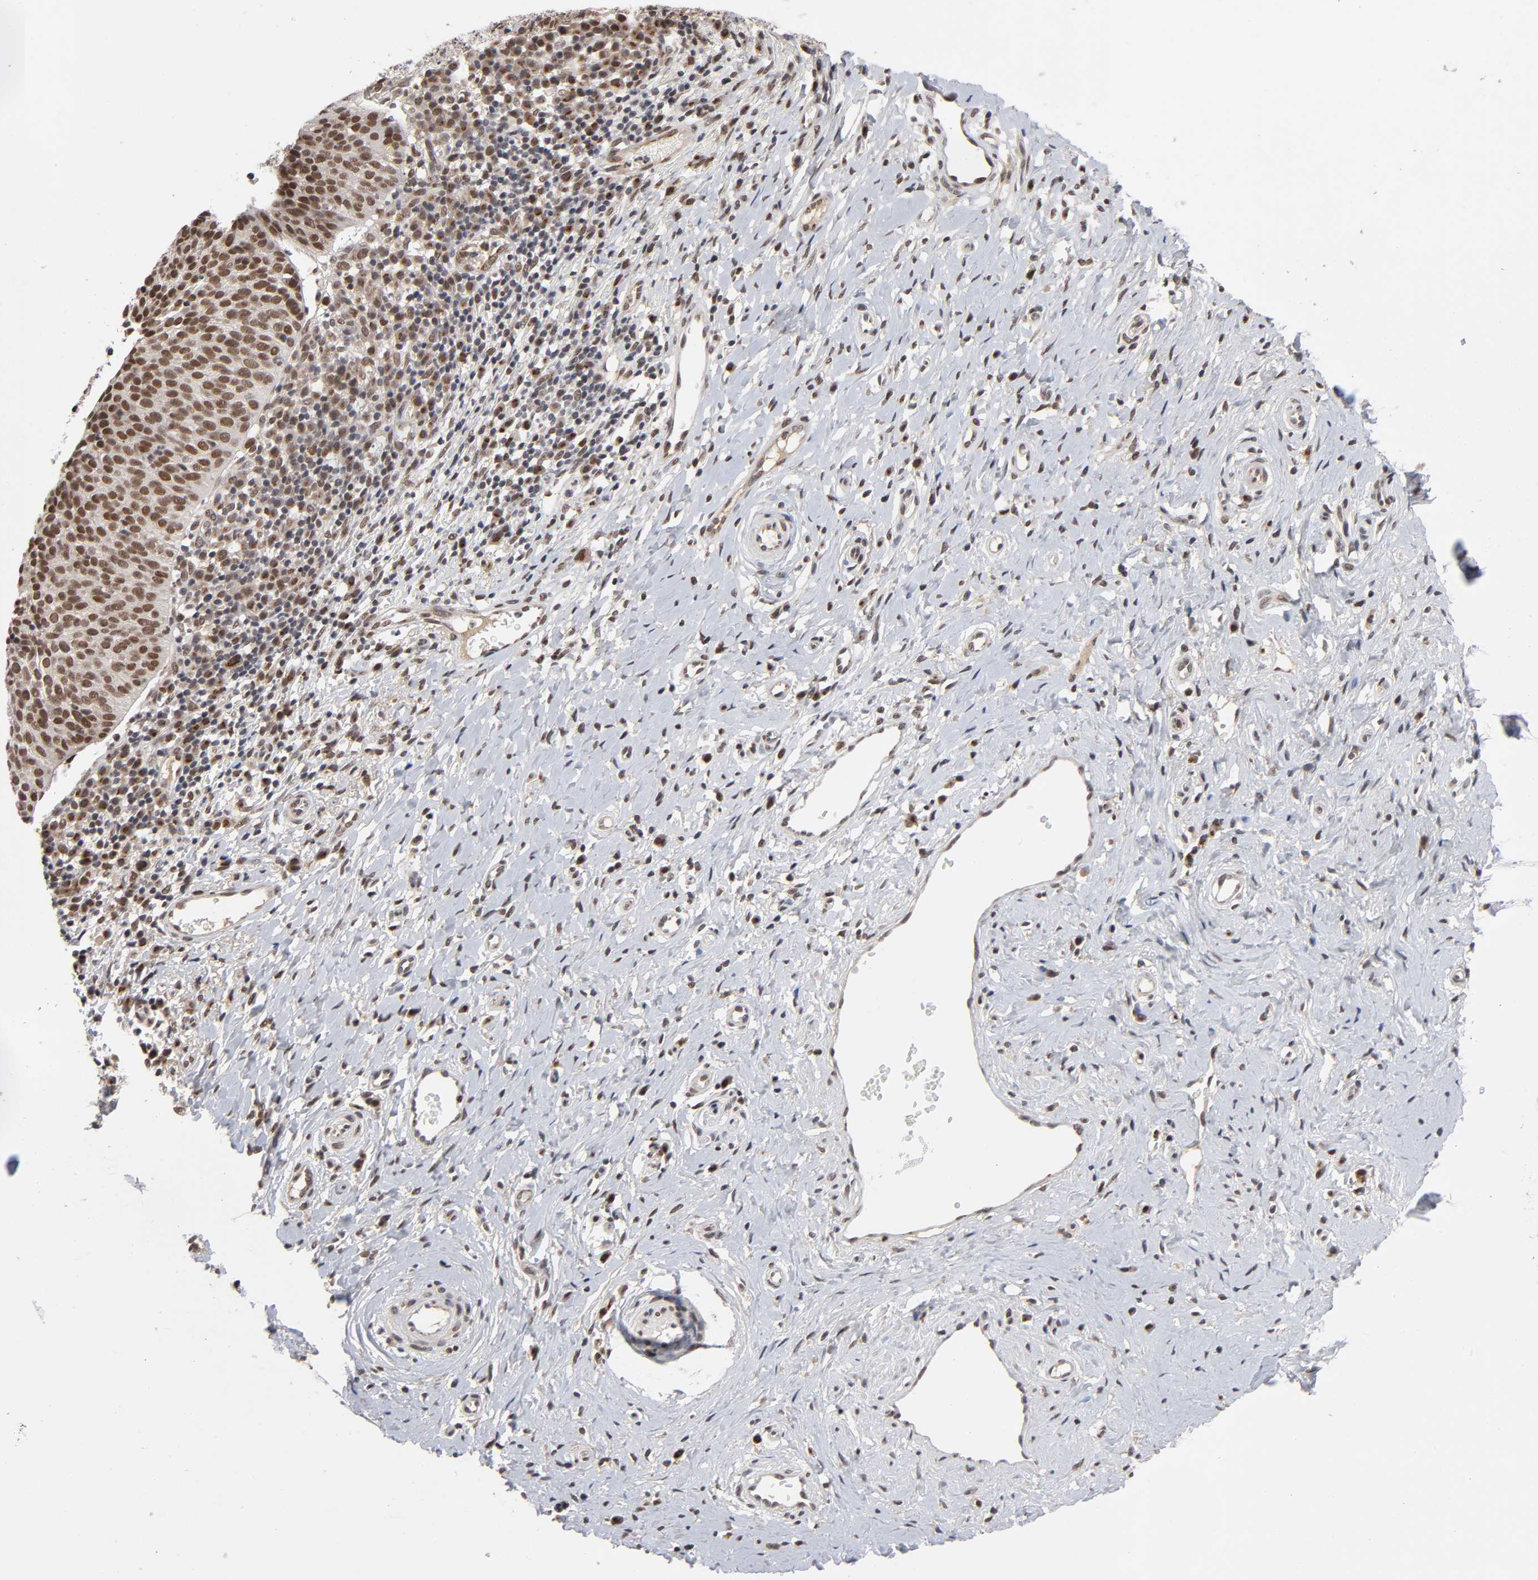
{"staining": {"intensity": "strong", "quantity": ">75%", "location": "nuclear"}, "tissue": "cervical cancer", "cell_type": "Tumor cells", "image_type": "cancer", "snomed": [{"axis": "morphology", "description": "Normal tissue, NOS"}, {"axis": "morphology", "description": "Squamous cell carcinoma, NOS"}, {"axis": "topography", "description": "Cervix"}], "caption": "Cervical cancer (squamous cell carcinoma) tissue reveals strong nuclear expression in about >75% of tumor cells, visualized by immunohistochemistry.", "gene": "EP300", "patient": {"sex": "female", "age": 39}}